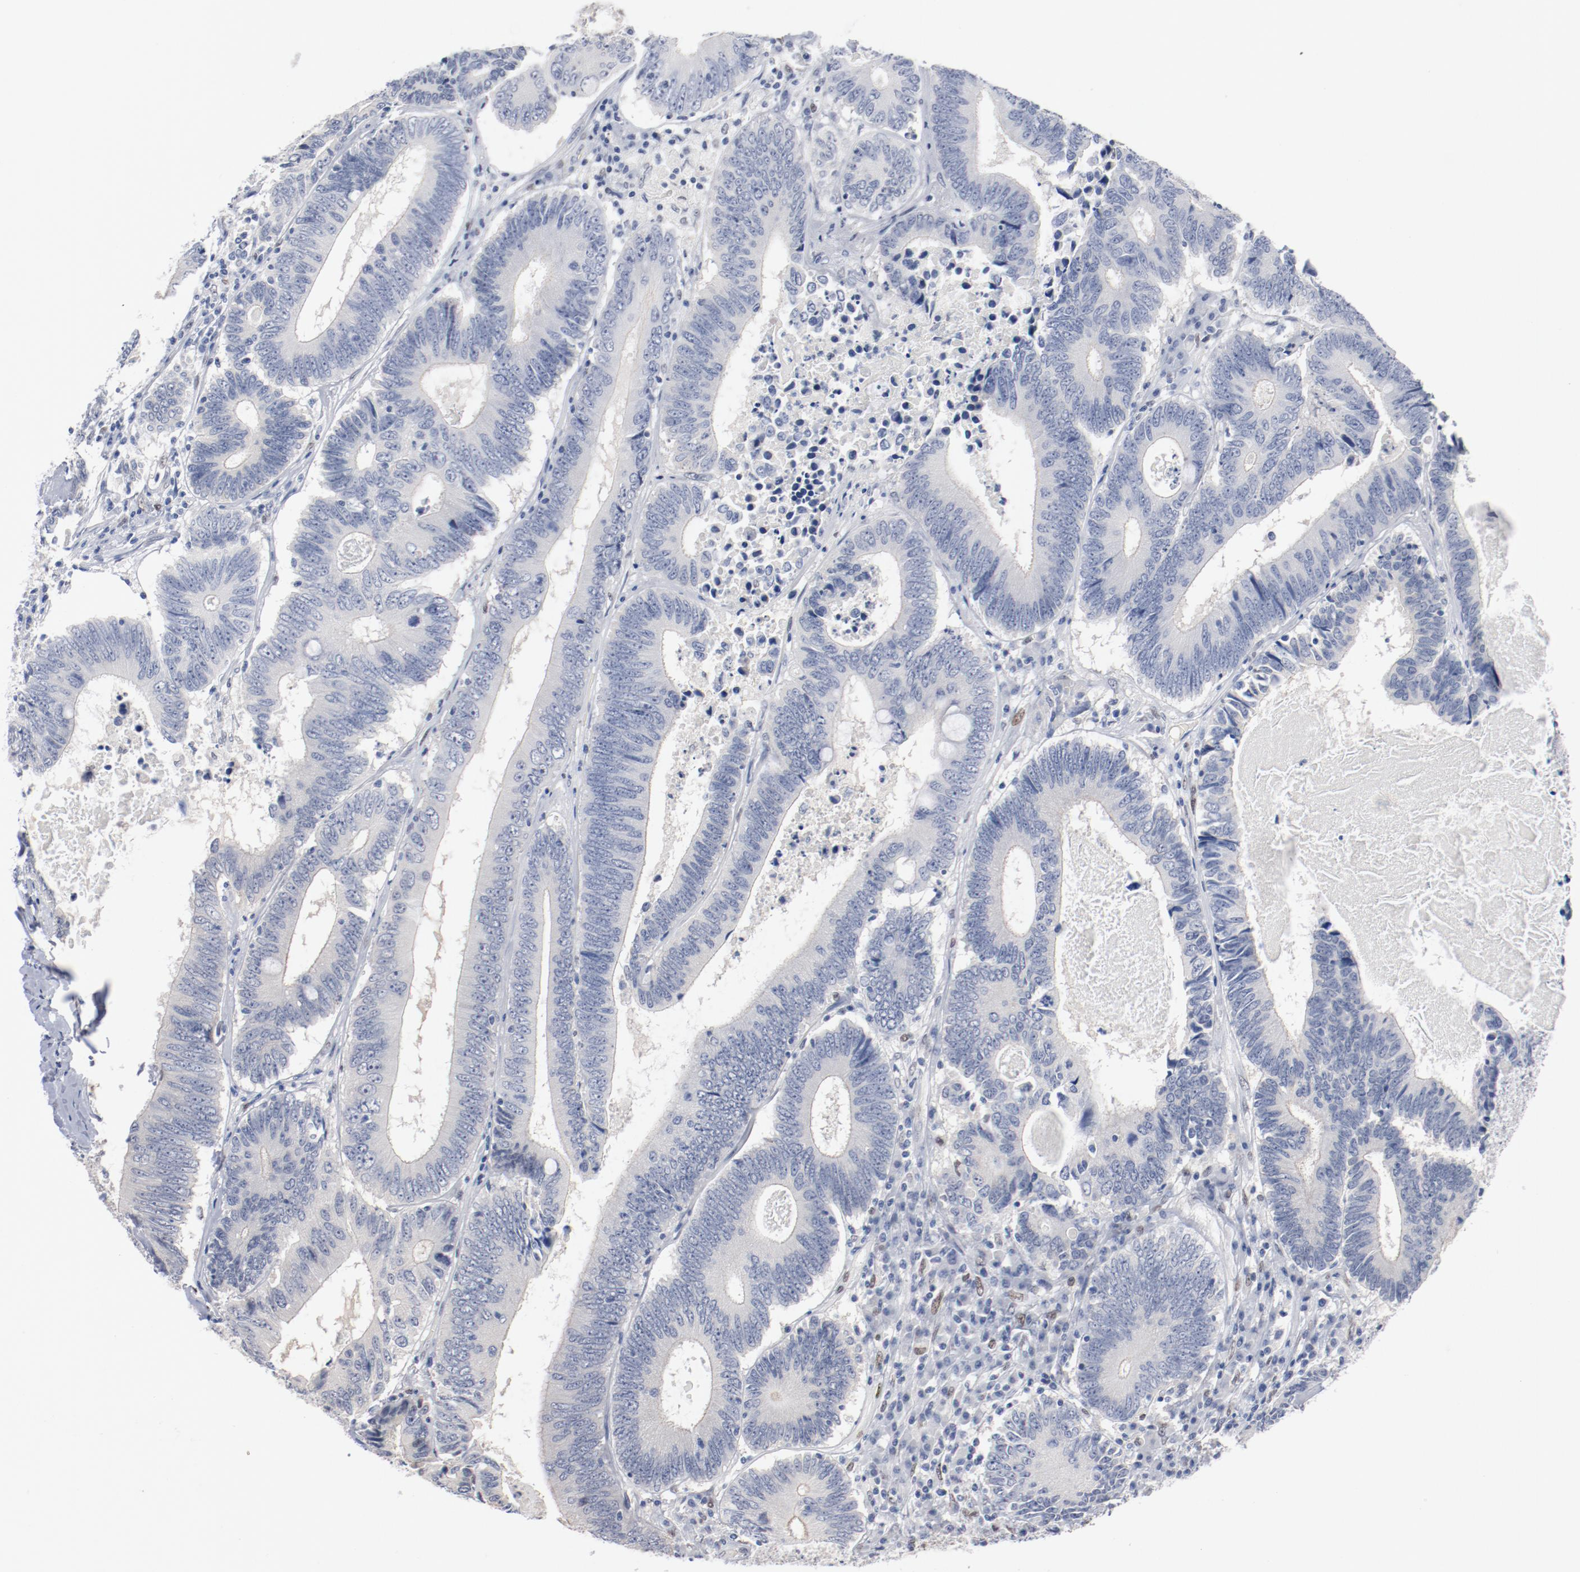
{"staining": {"intensity": "negative", "quantity": "none", "location": "none"}, "tissue": "colorectal cancer", "cell_type": "Tumor cells", "image_type": "cancer", "snomed": [{"axis": "morphology", "description": "Adenocarcinoma, NOS"}, {"axis": "topography", "description": "Colon"}], "caption": "Histopathology image shows no significant protein staining in tumor cells of colorectal cancer.", "gene": "ZEB2", "patient": {"sex": "female", "age": 78}}